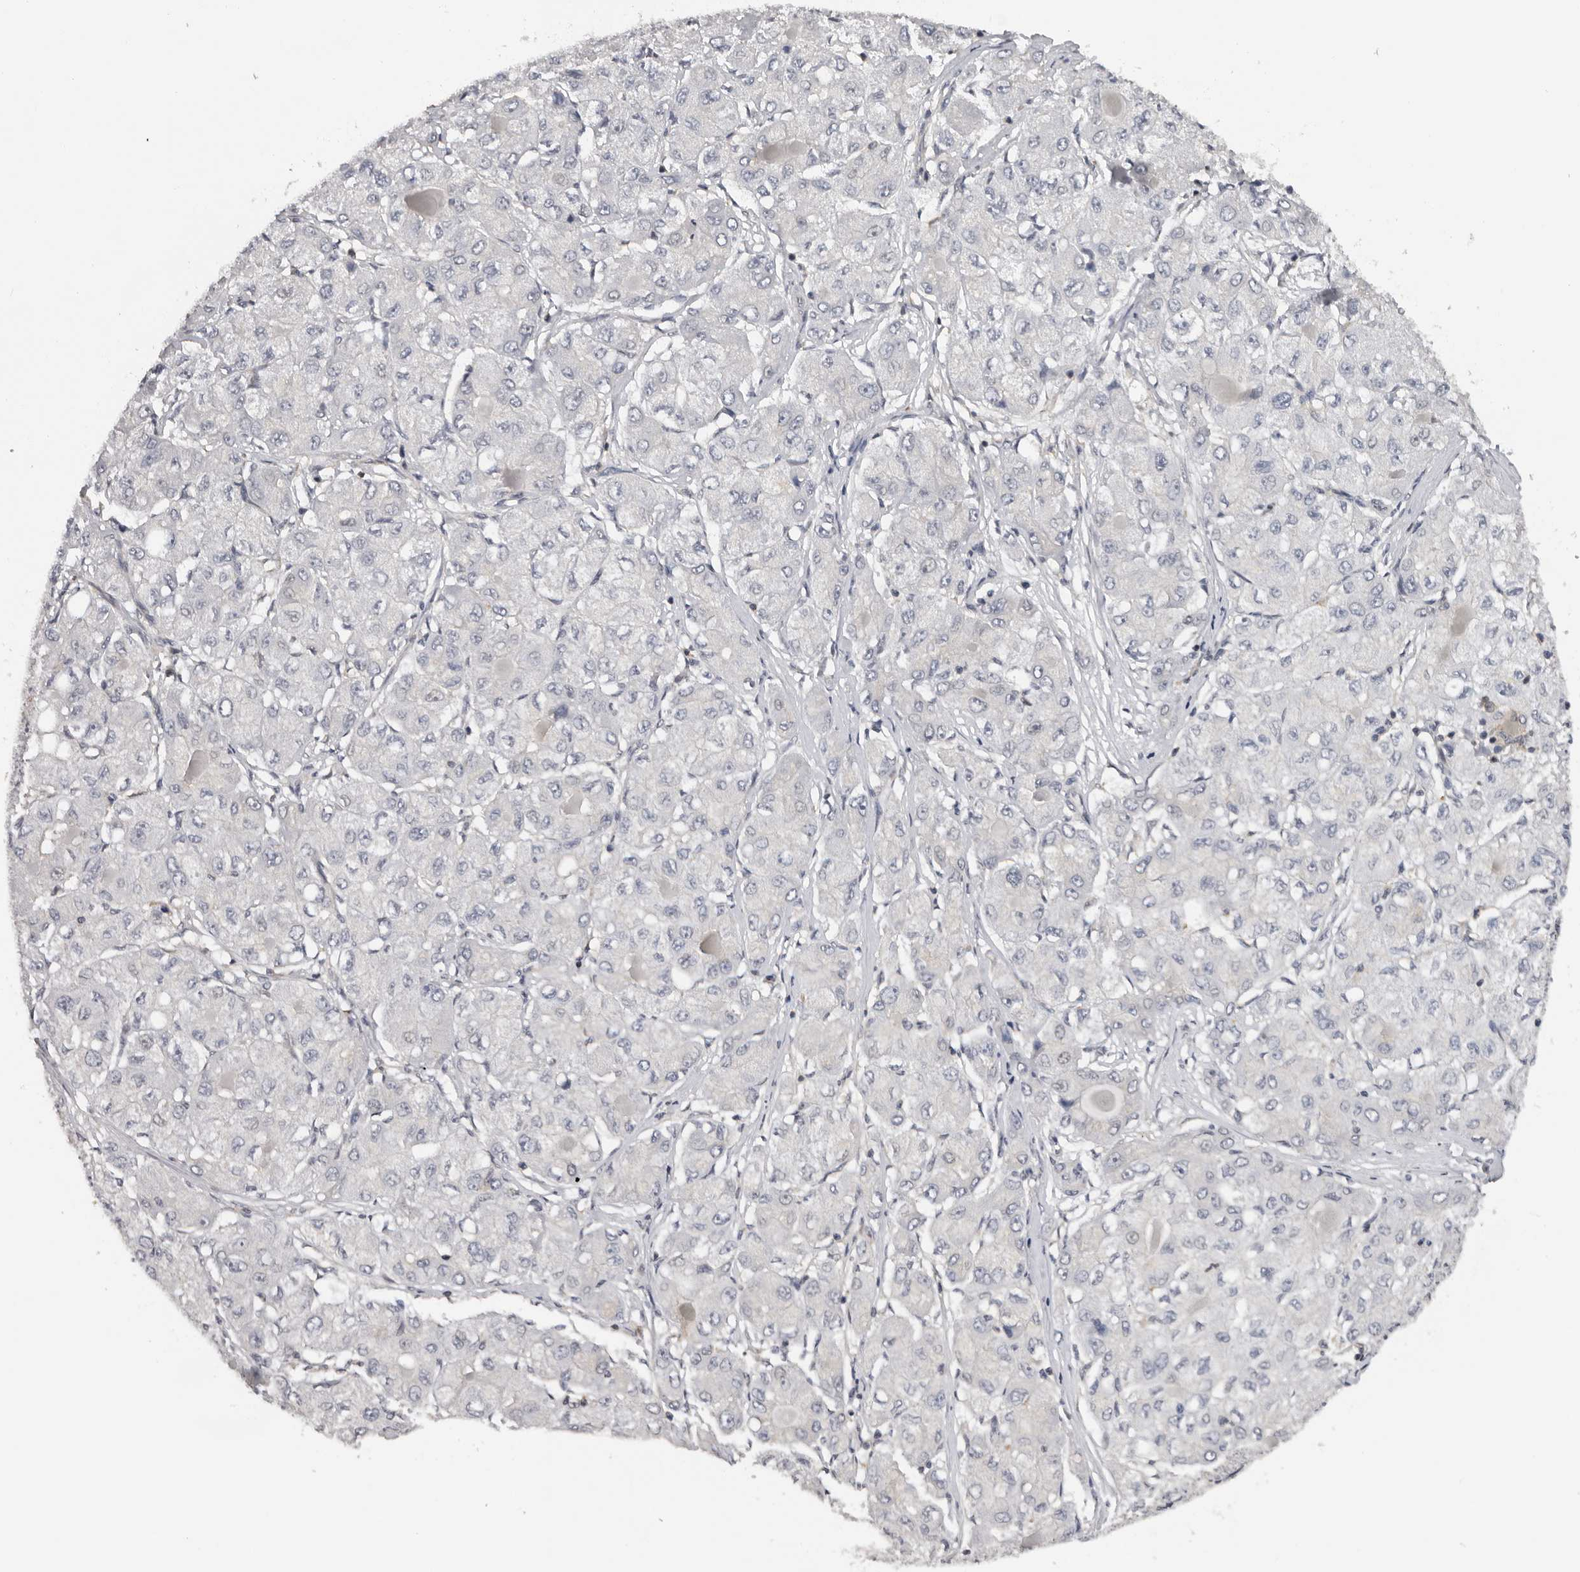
{"staining": {"intensity": "negative", "quantity": "none", "location": "none"}, "tissue": "liver cancer", "cell_type": "Tumor cells", "image_type": "cancer", "snomed": [{"axis": "morphology", "description": "Carcinoma, Hepatocellular, NOS"}, {"axis": "topography", "description": "Liver"}], "caption": "This histopathology image is of liver cancer (hepatocellular carcinoma) stained with immunohistochemistry (IHC) to label a protein in brown with the nuclei are counter-stained blue. There is no expression in tumor cells. The staining was performed using DAB (3,3'-diaminobenzidine) to visualize the protein expression in brown, while the nuclei were stained in blue with hematoxylin (Magnification: 20x).", "gene": "KIF2B", "patient": {"sex": "male", "age": 80}}